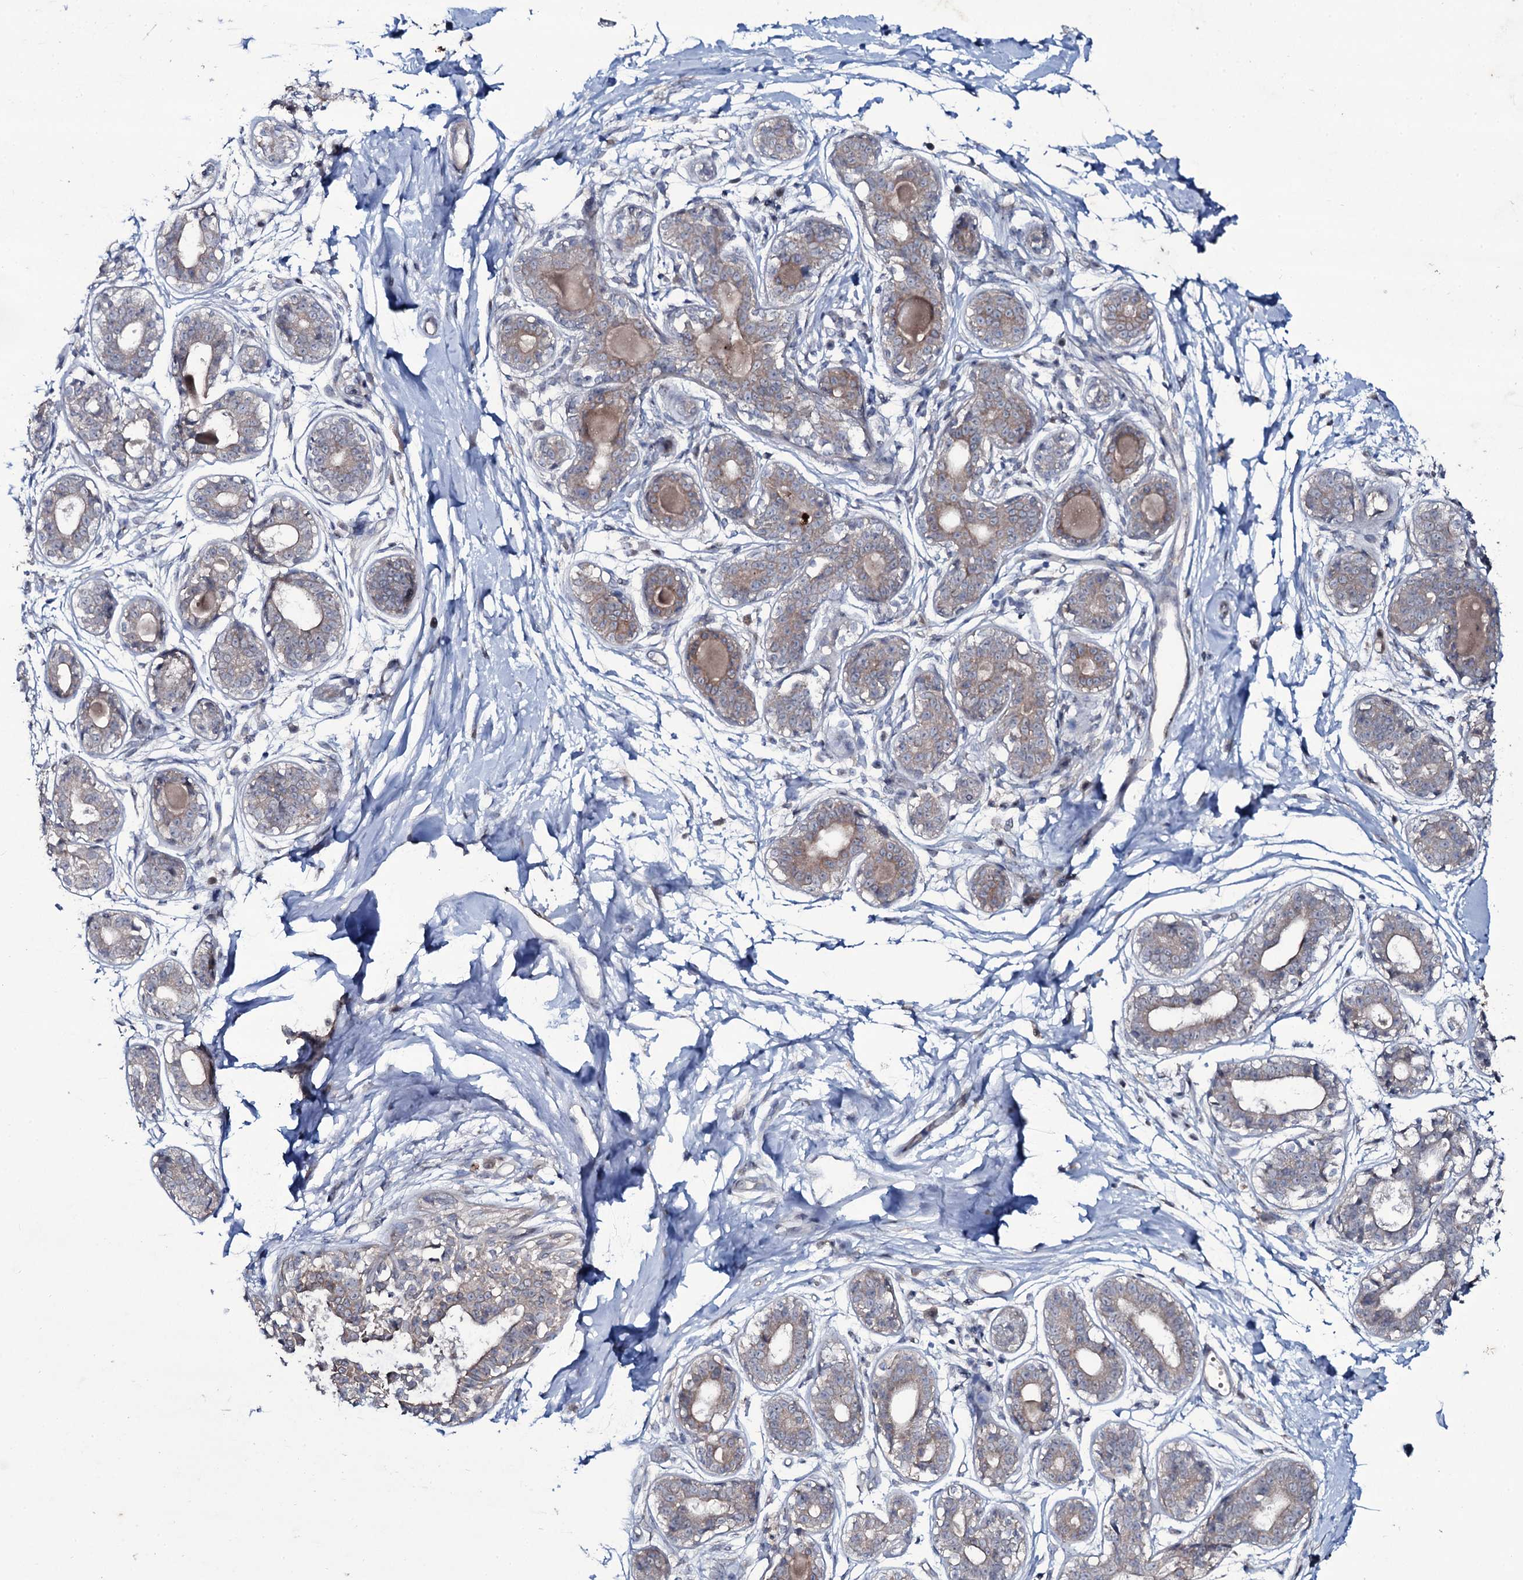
{"staining": {"intensity": "negative", "quantity": "none", "location": "none"}, "tissue": "breast", "cell_type": "Adipocytes", "image_type": "normal", "snomed": [{"axis": "morphology", "description": "Normal tissue, NOS"}, {"axis": "topography", "description": "Breast"}], "caption": "DAB (3,3'-diaminobenzidine) immunohistochemical staining of unremarkable breast reveals no significant expression in adipocytes. (DAB IHC with hematoxylin counter stain).", "gene": "SNAP23", "patient": {"sex": "female", "age": 45}}